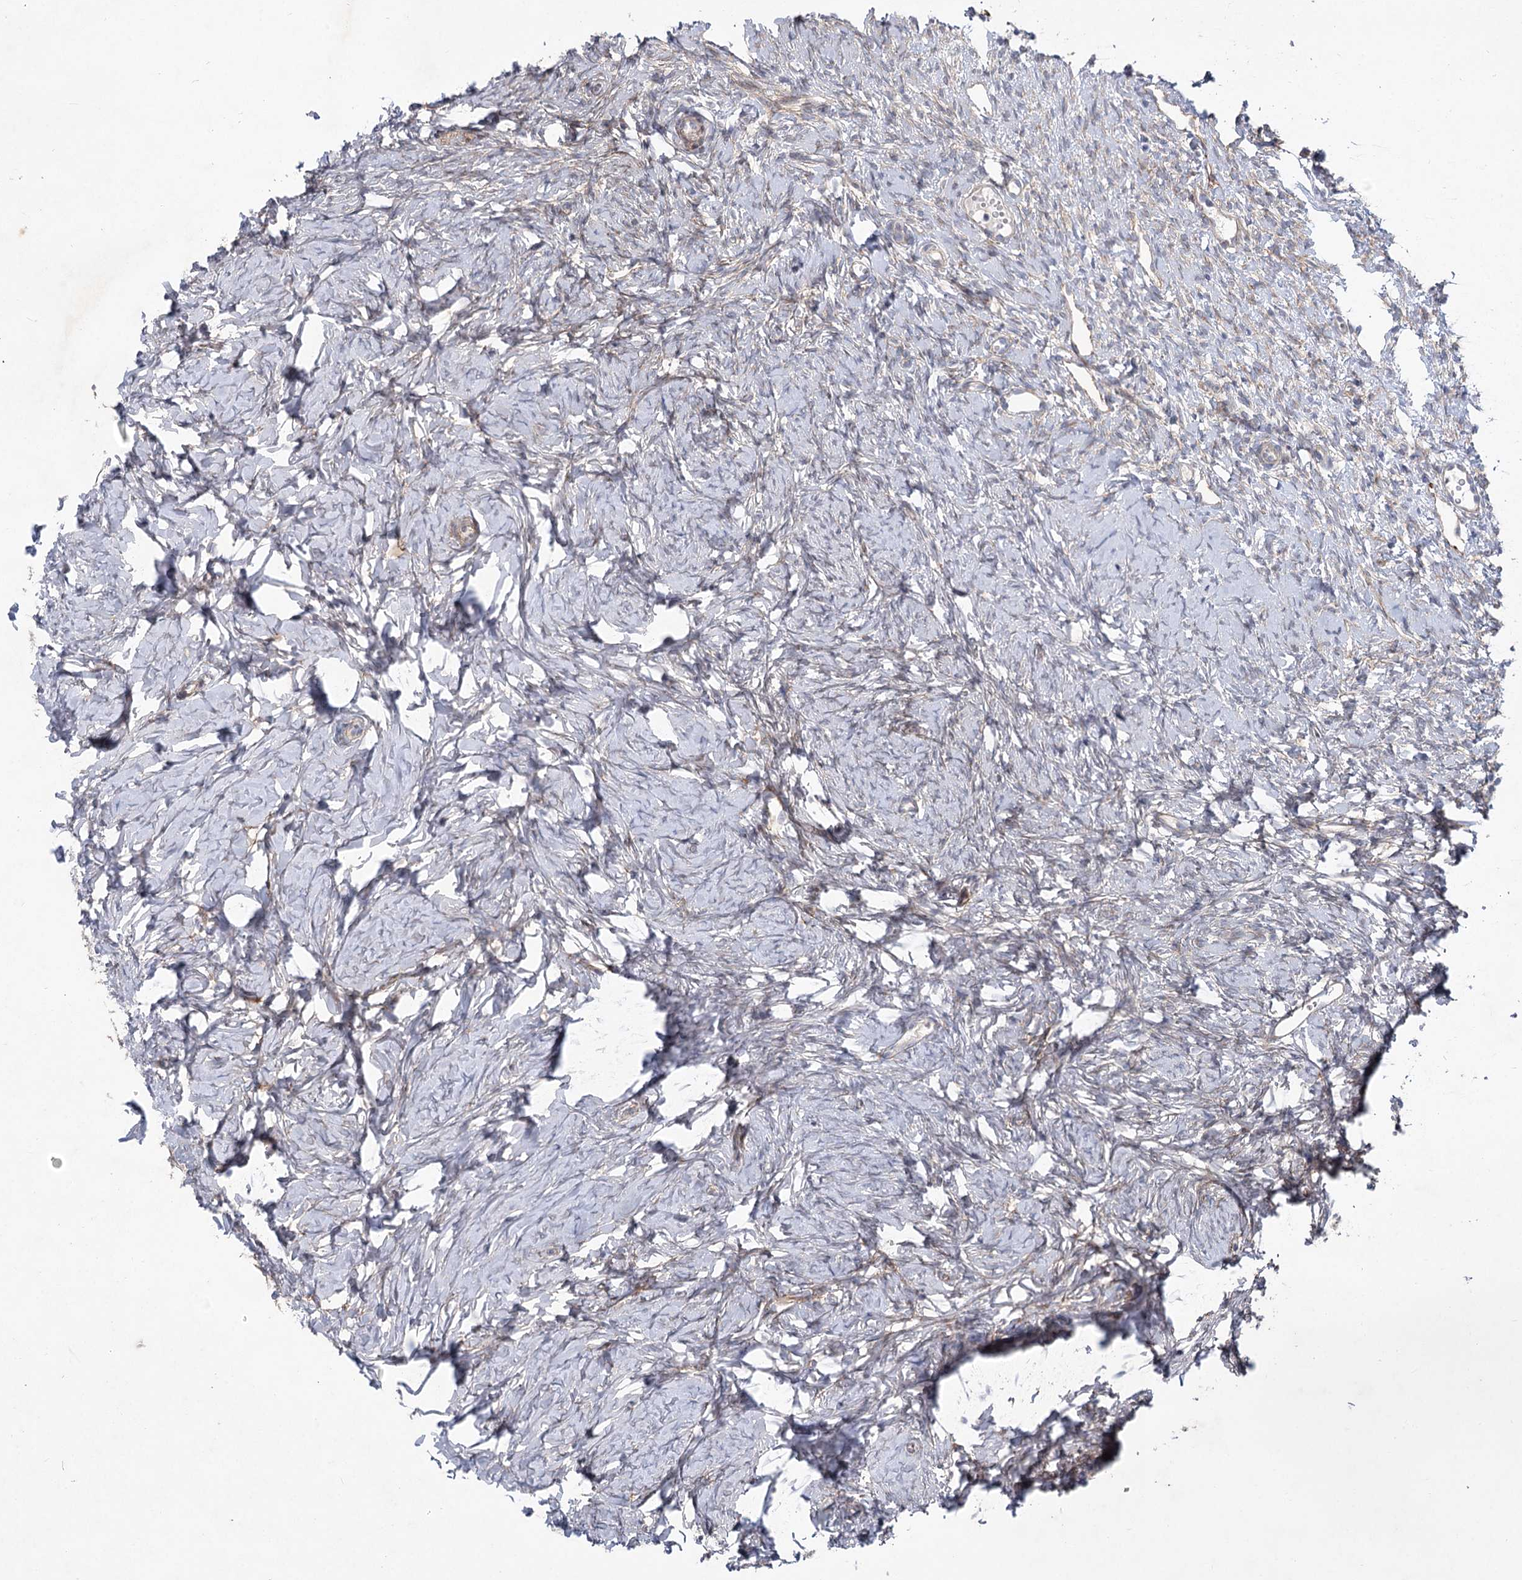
{"staining": {"intensity": "negative", "quantity": "none", "location": "none"}, "tissue": "ovary", "cell_type": "Ovarian stroma cells", "image_type": "normal", "snomed": [{"axis": "morphology", "description": "Normal tissue, NOS"}, {"axis": "topography", "description": "Ovary"}], "caption": "Ovarian stroma cells show no significant protein staining in benign ovary. (Brightfield microscopy of DAB IHC at high magnification).", "gene": "SH3BP5L", "patient": {"sex": "female", "age": 51}}